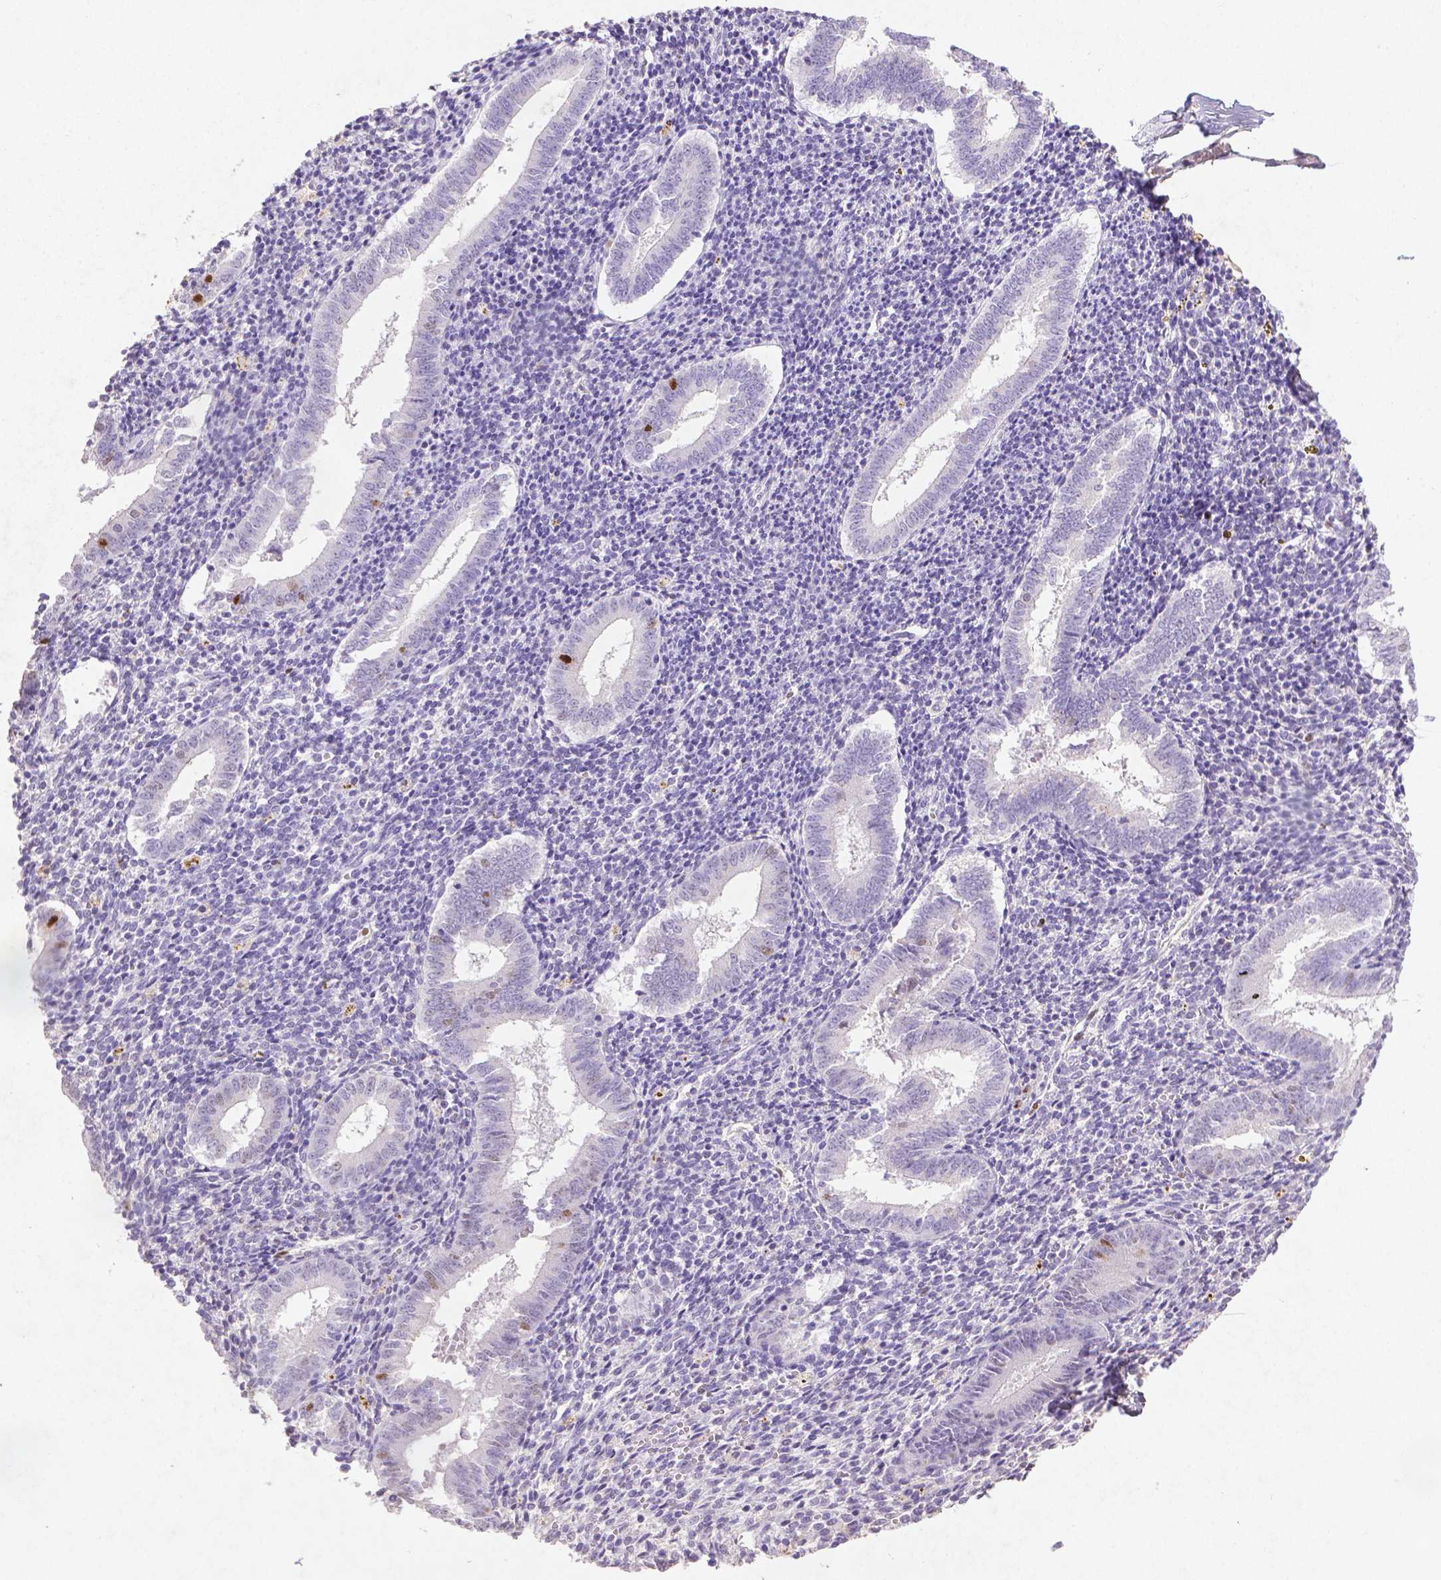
{"staining": {"intensity": "negative", "quantity": "none", "location": "none"}, "tissue": "endometrium", "cell_type": "Cells in endometrial stroma", "image_type": "normal", "snomed": [{"axis": "morphology", "description": "Normal tissue, NOS"}, {"axis": "topography", "description": "Endometrium"}], "caption": "The immunohistochemistry (IHC) photomicrograph has no significant positivity in cells in endometrial stroma of endometrium. (Stains: DAB (3,3'-diaminobenzidine) immunohistochemistry (IHC) with hematoxylin counter stain, Microscopy: brightfield microscopy at high magnification).", "gene": "CDKN1A", "patient": {"sex": "female", "age": 25}}